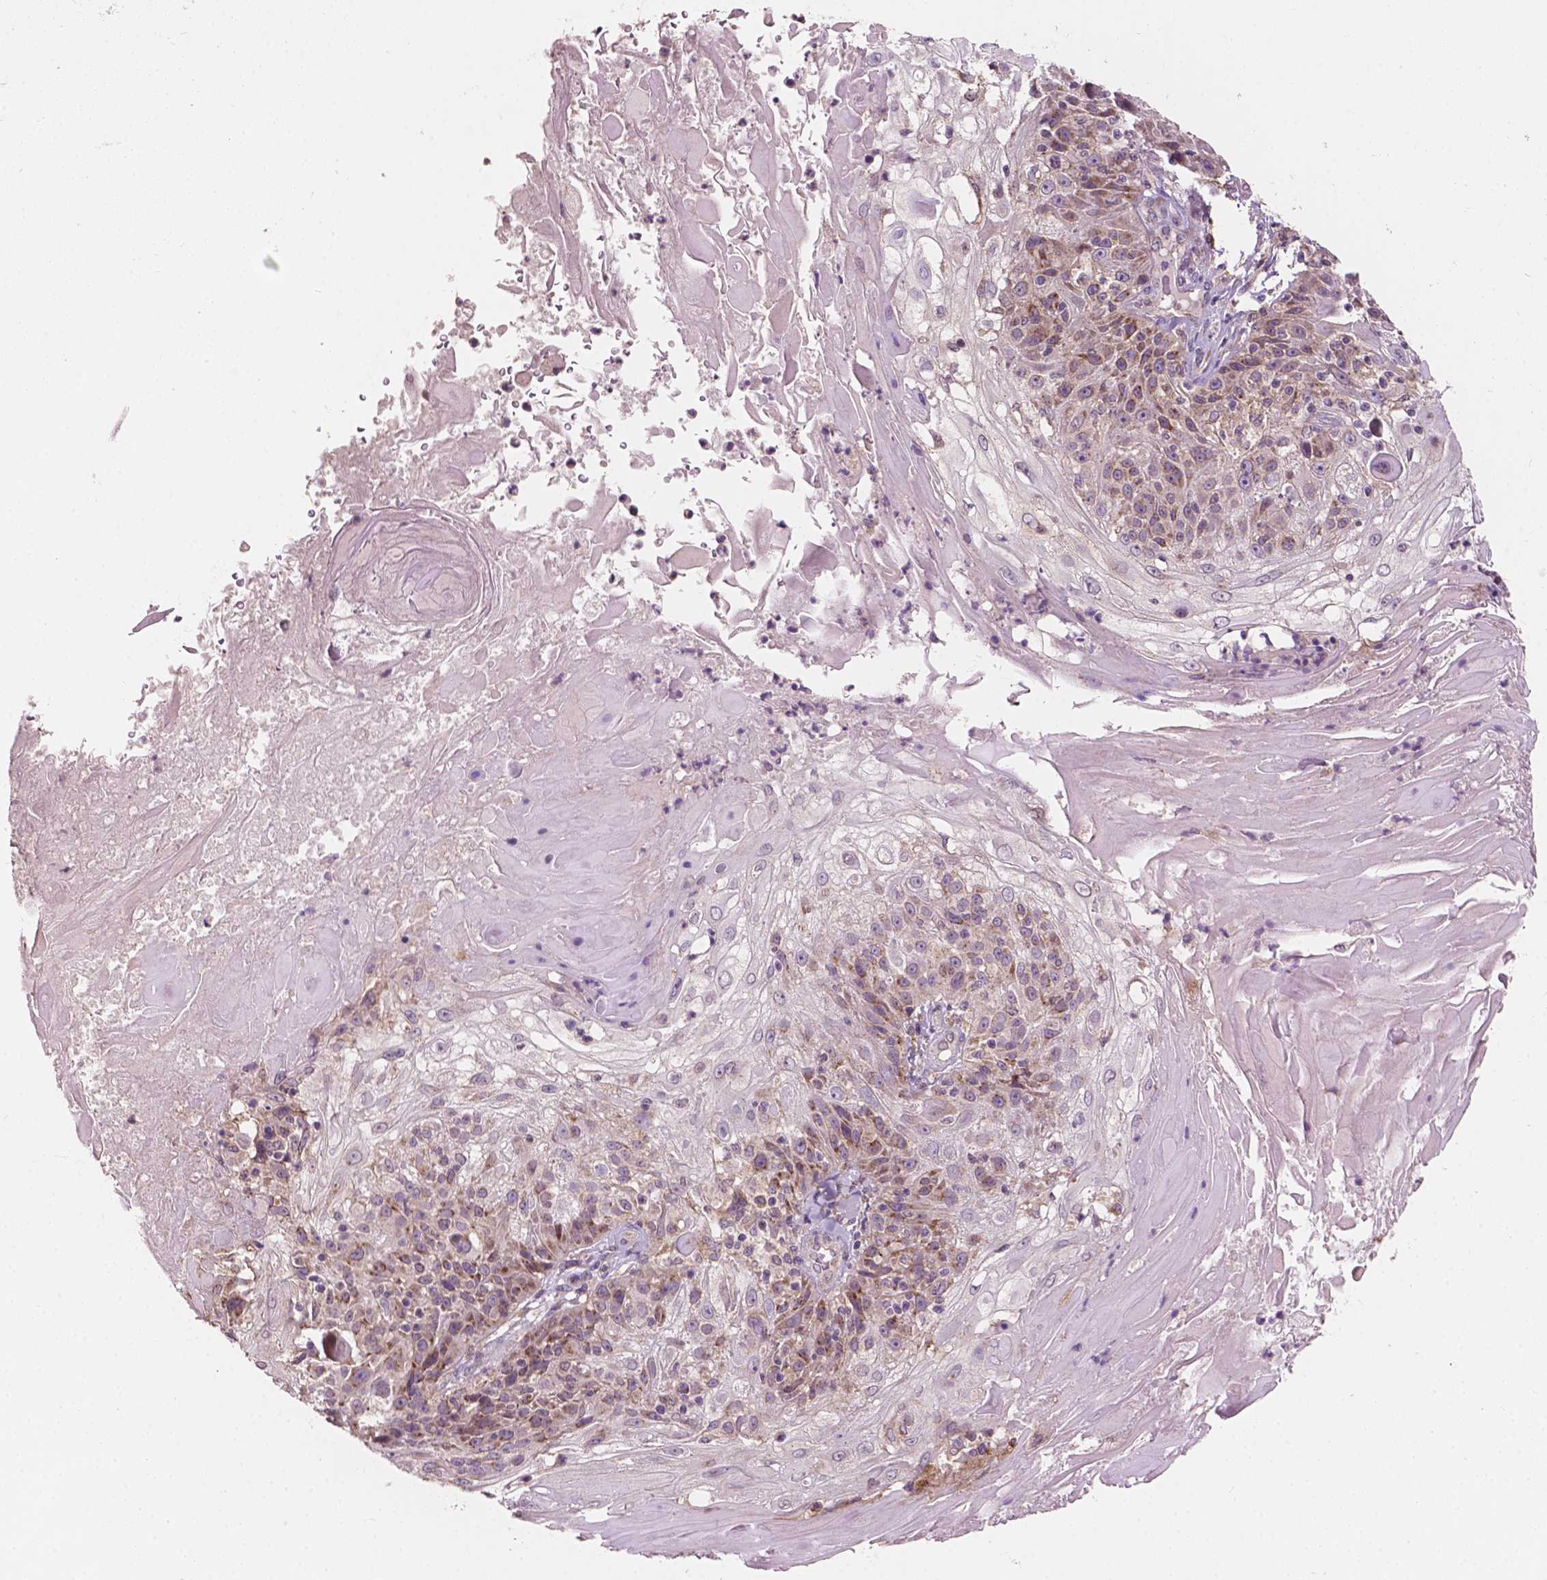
{"staining": {"intensity": "moderate", "quantity": ">75%", "location": "cytoplasmic/membranous"}, "tissue": "skin cancer", "cell_type": "Tumor cells", "image_type": "cancer", "snomed": [{"axis": "morphology", "description": "Normal tissue, NOS"}, {"axis": "morphology", "description": "Squamous cell carcinoma, NOS"}, {"axis": "topography", "description": "Skin"}], "caption": "The histopathology image demonstrates staining of skin squamous cell carcinoma, revealing moderate cytoplasmic/membranous protein expression (brown color) within tumor cells.", "gene": "EBAG9", "patient": {"sex": "female", "age": 83}}